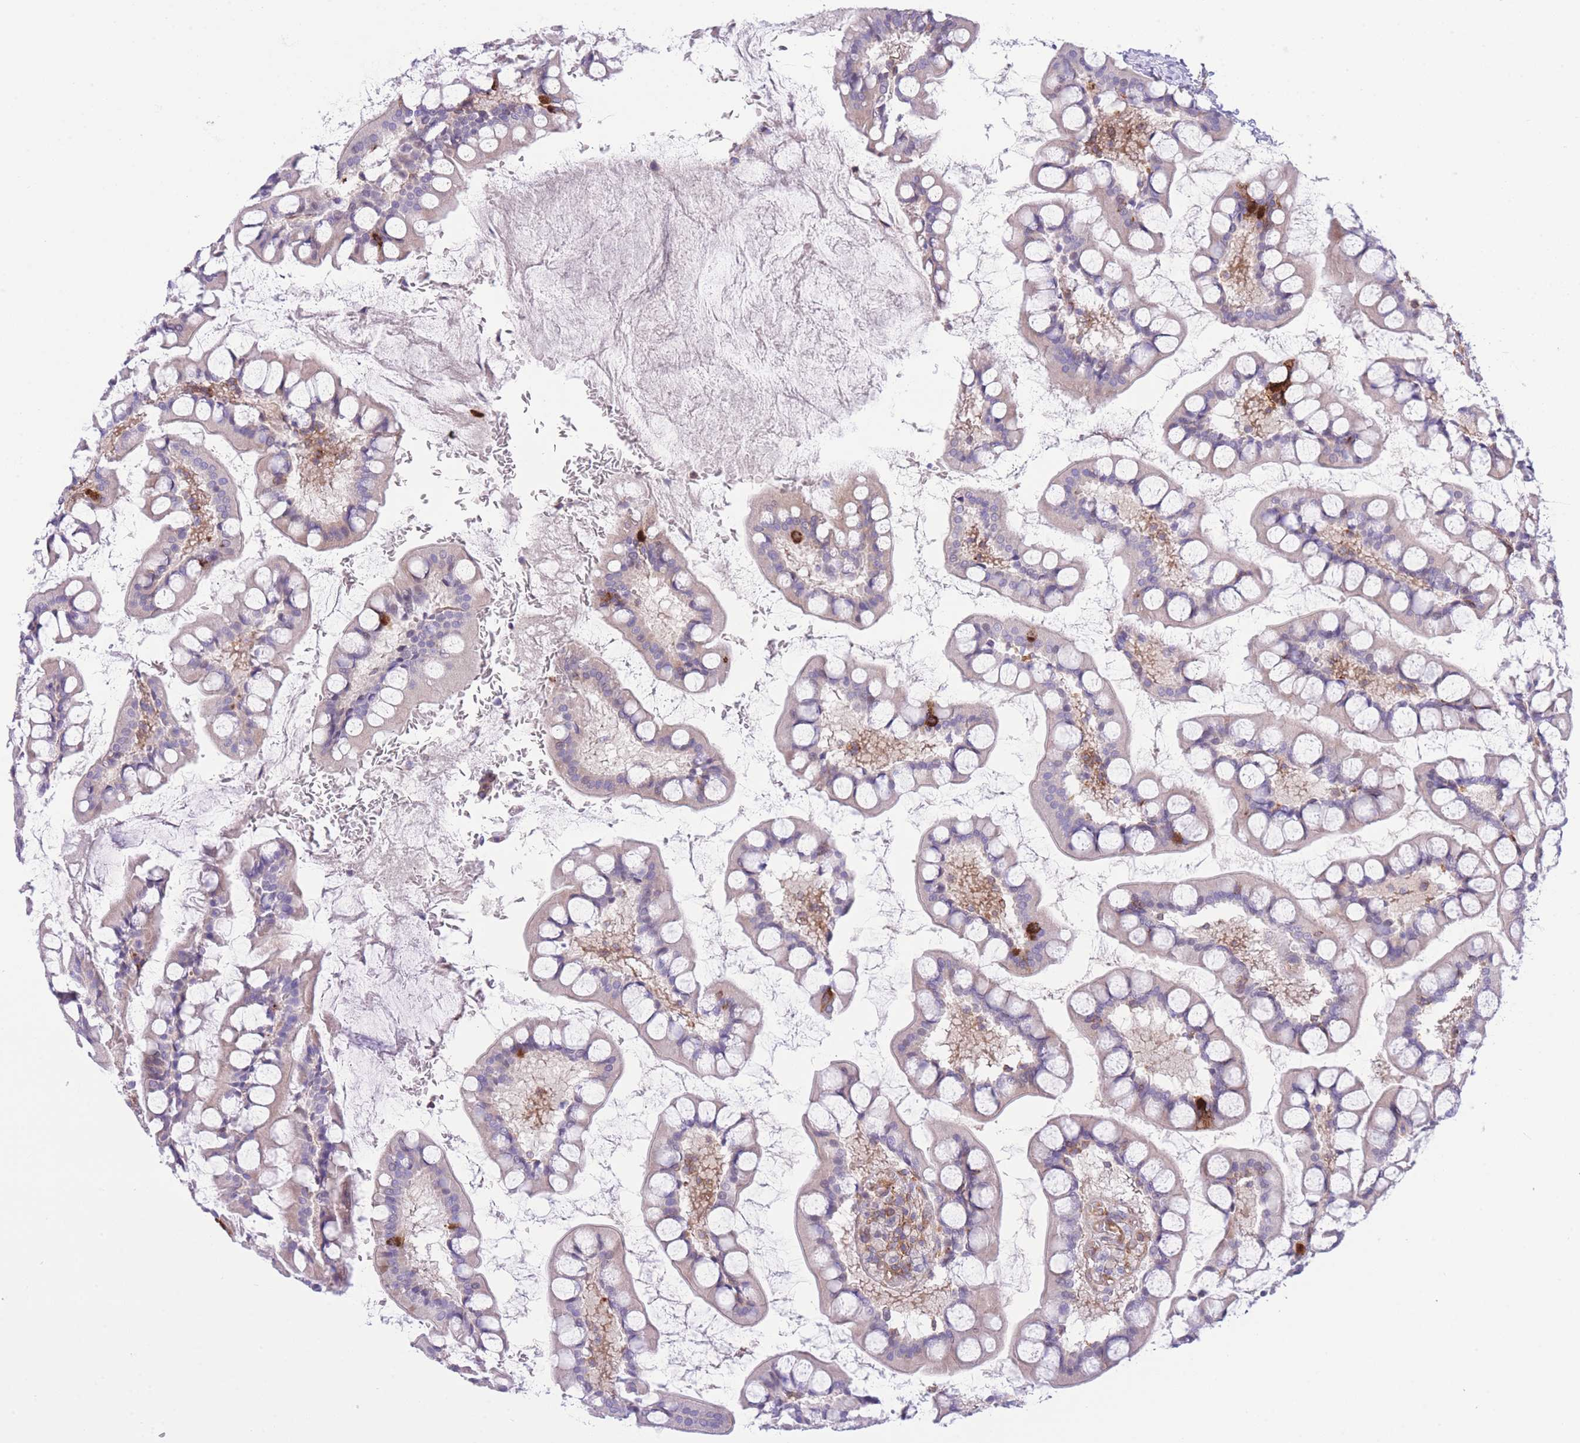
{"staining": {"intensity": "weak", "quantity": "25%-75%", "location": "cytoplasmic/membranous"}, "tissue": "small intestine", "cell_type": "Glandular cells", "image_type": "normal", "snomed": [{"axis": "morphology", "description": "Normal tissue, NOS"}, {"axis": "topography", "description": "Small intestine"}], "caption": "A photomicrograph of human small intestine stained for a protein shows weak cytoplasmic/membranous brown staining in glandular cells.", "gene": "CDC25B", "patient": {"sex": "male", "age": 52}}